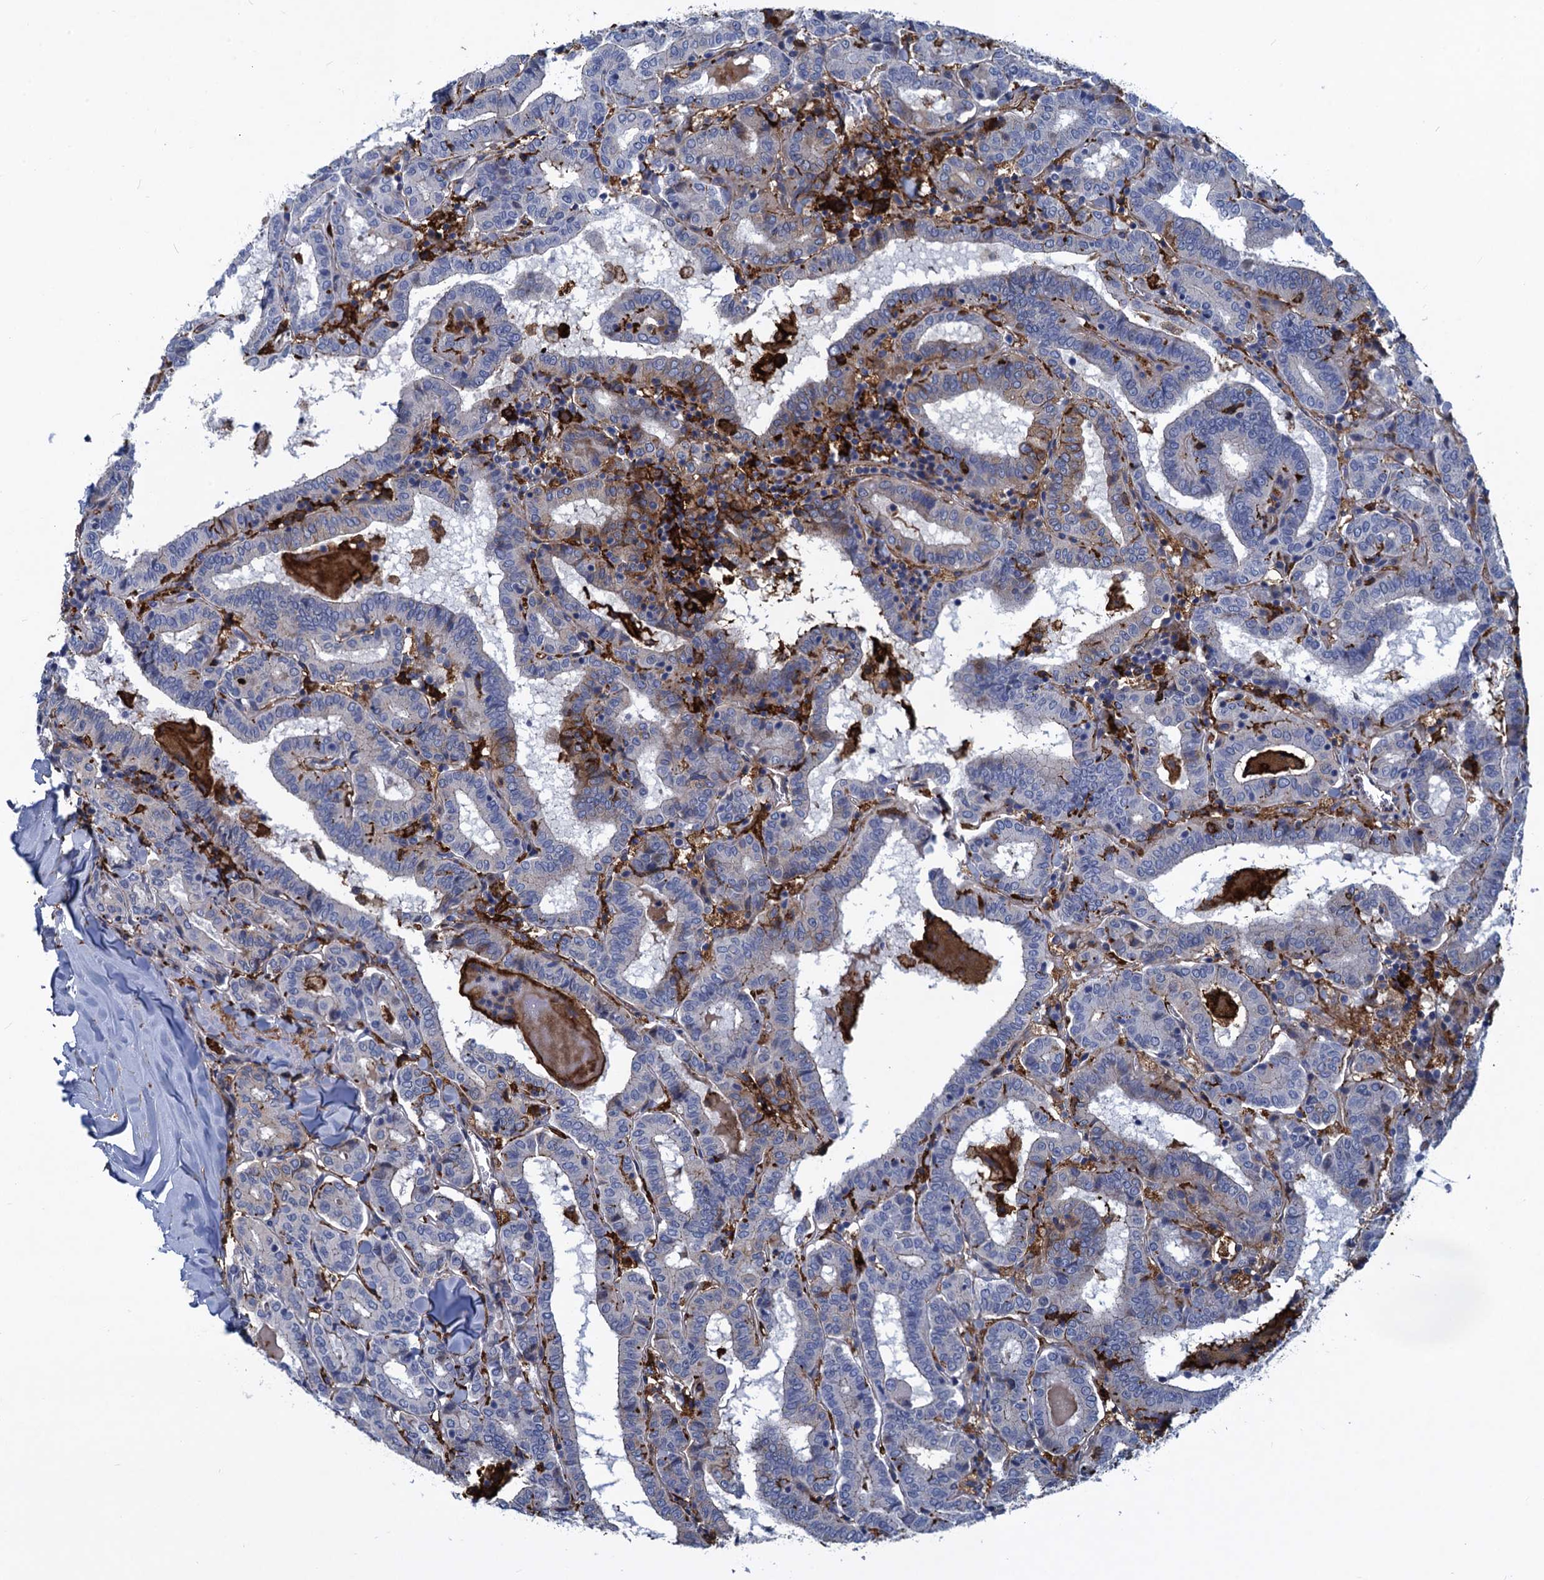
{"staining": {"intensity": "negative", "quantity": "none", "location": "none"}, "tissue": "thyroid cancer", "cell_type": "Tumor cells", "image_type": "cancer", "snomed": [{"axis": "morphology", "description": "Papillary adenocarcinoma, NOS"}, {"axis": "topography", "description": "Thyroid gland"}], "caption": "A high-resolution image shows immunohistochemistry staining of thyroid cancer (papillary adenocarcinoma), which exhibits no significant staining in tumor cells. The staining was performed using DAB (3,3'-diaminobenzidine) to visualize the protein expression in brown, while the nuclei were stained in blue with hematoxylin (Magnification: 20x).", "gene": "DNHD1", "patient": {"sex": "female", "age": 72}}